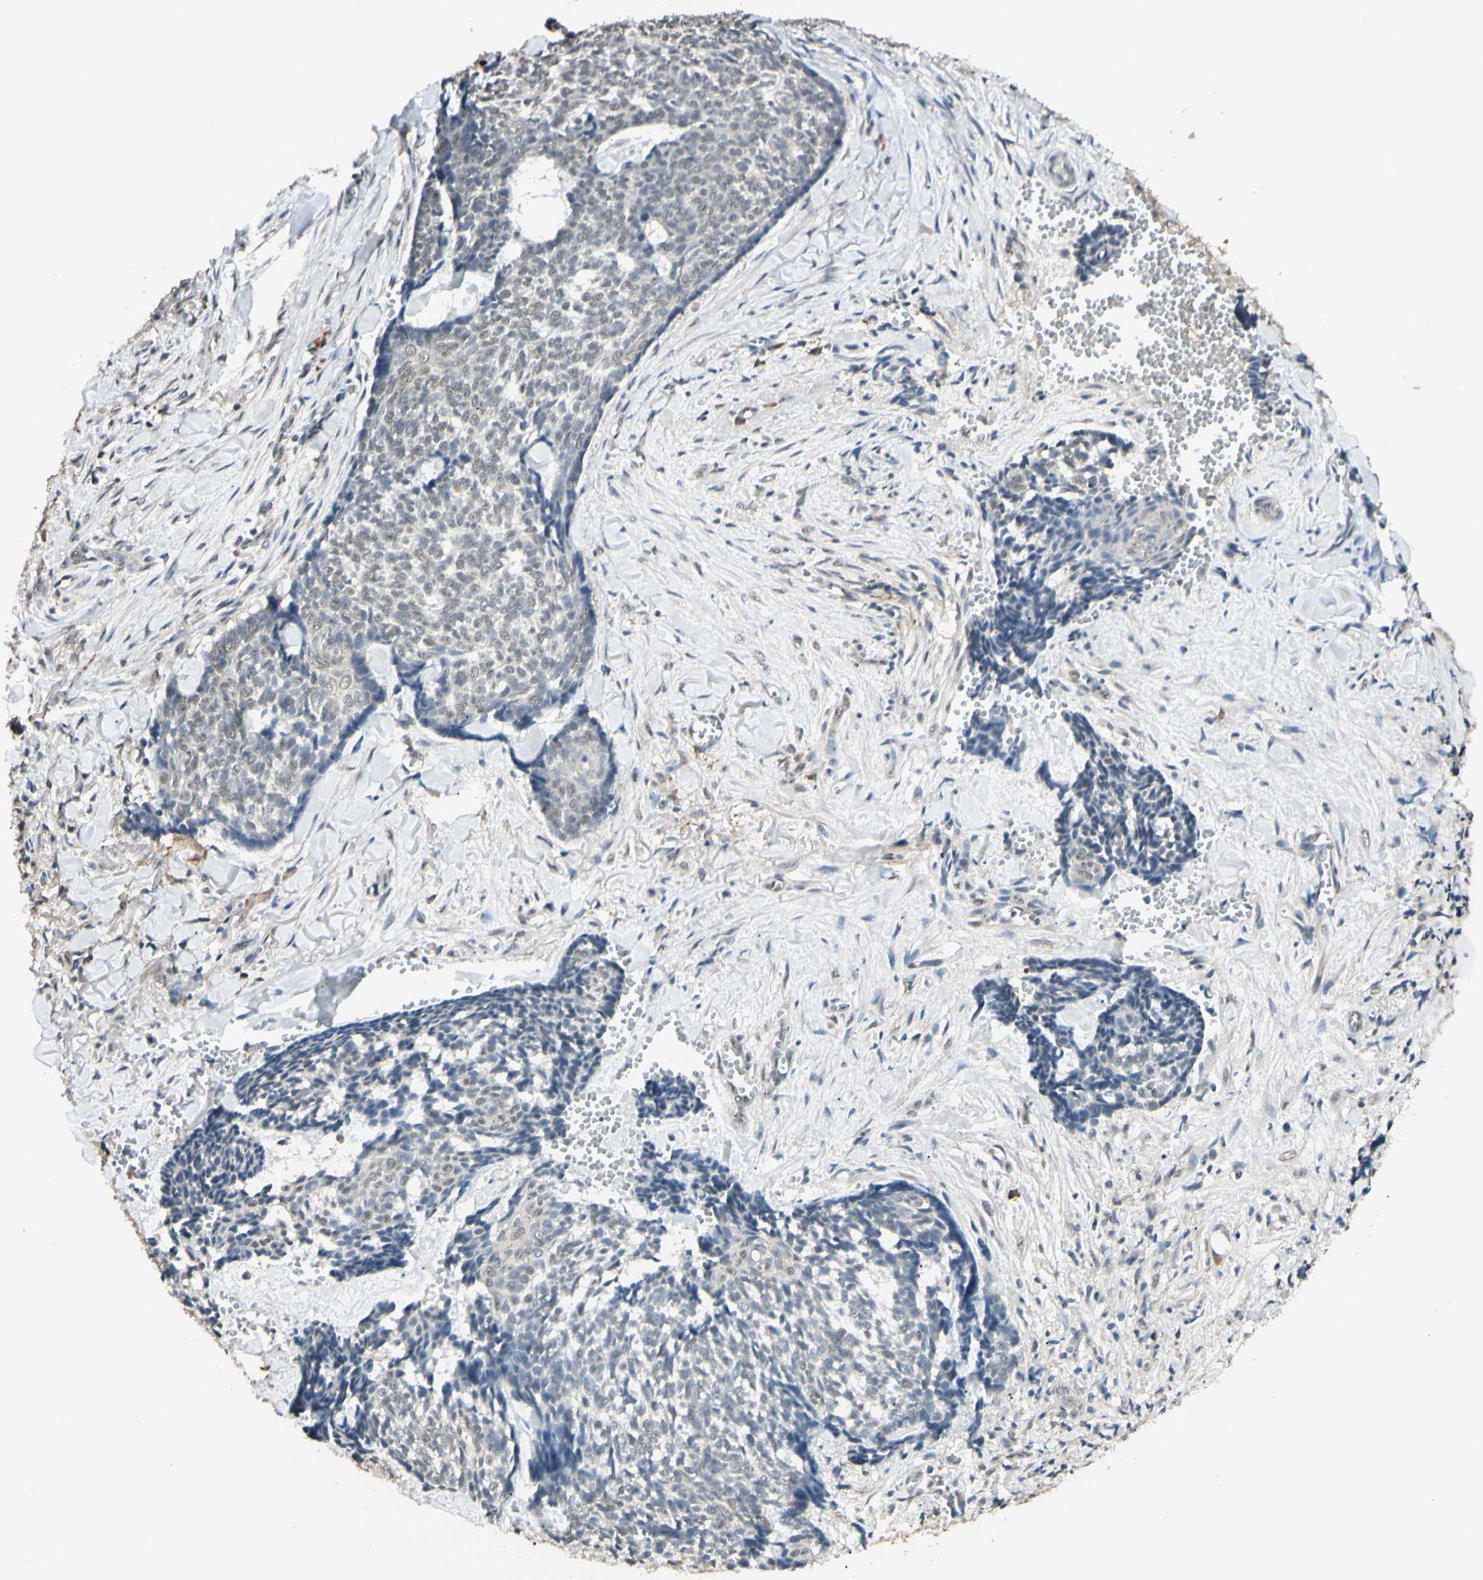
{"staining": {"intensity": "weak", "quantity": "<25%", "location": "nuclear"}, "tissue": "skin cancer", "cell_type": "Tumor cells", "image_type": "cancer", "snomed": [{"axis": "morphology", "description": "Basal cell carcinoma"}, {"axis": "topography", "description": "Skin"}], "caption": "Tumor cells show no significant protein staining in skin cancer (basal cell carcinoma).", "gene": "SGCA", "patient": {"sex": "male", "age": 84}}